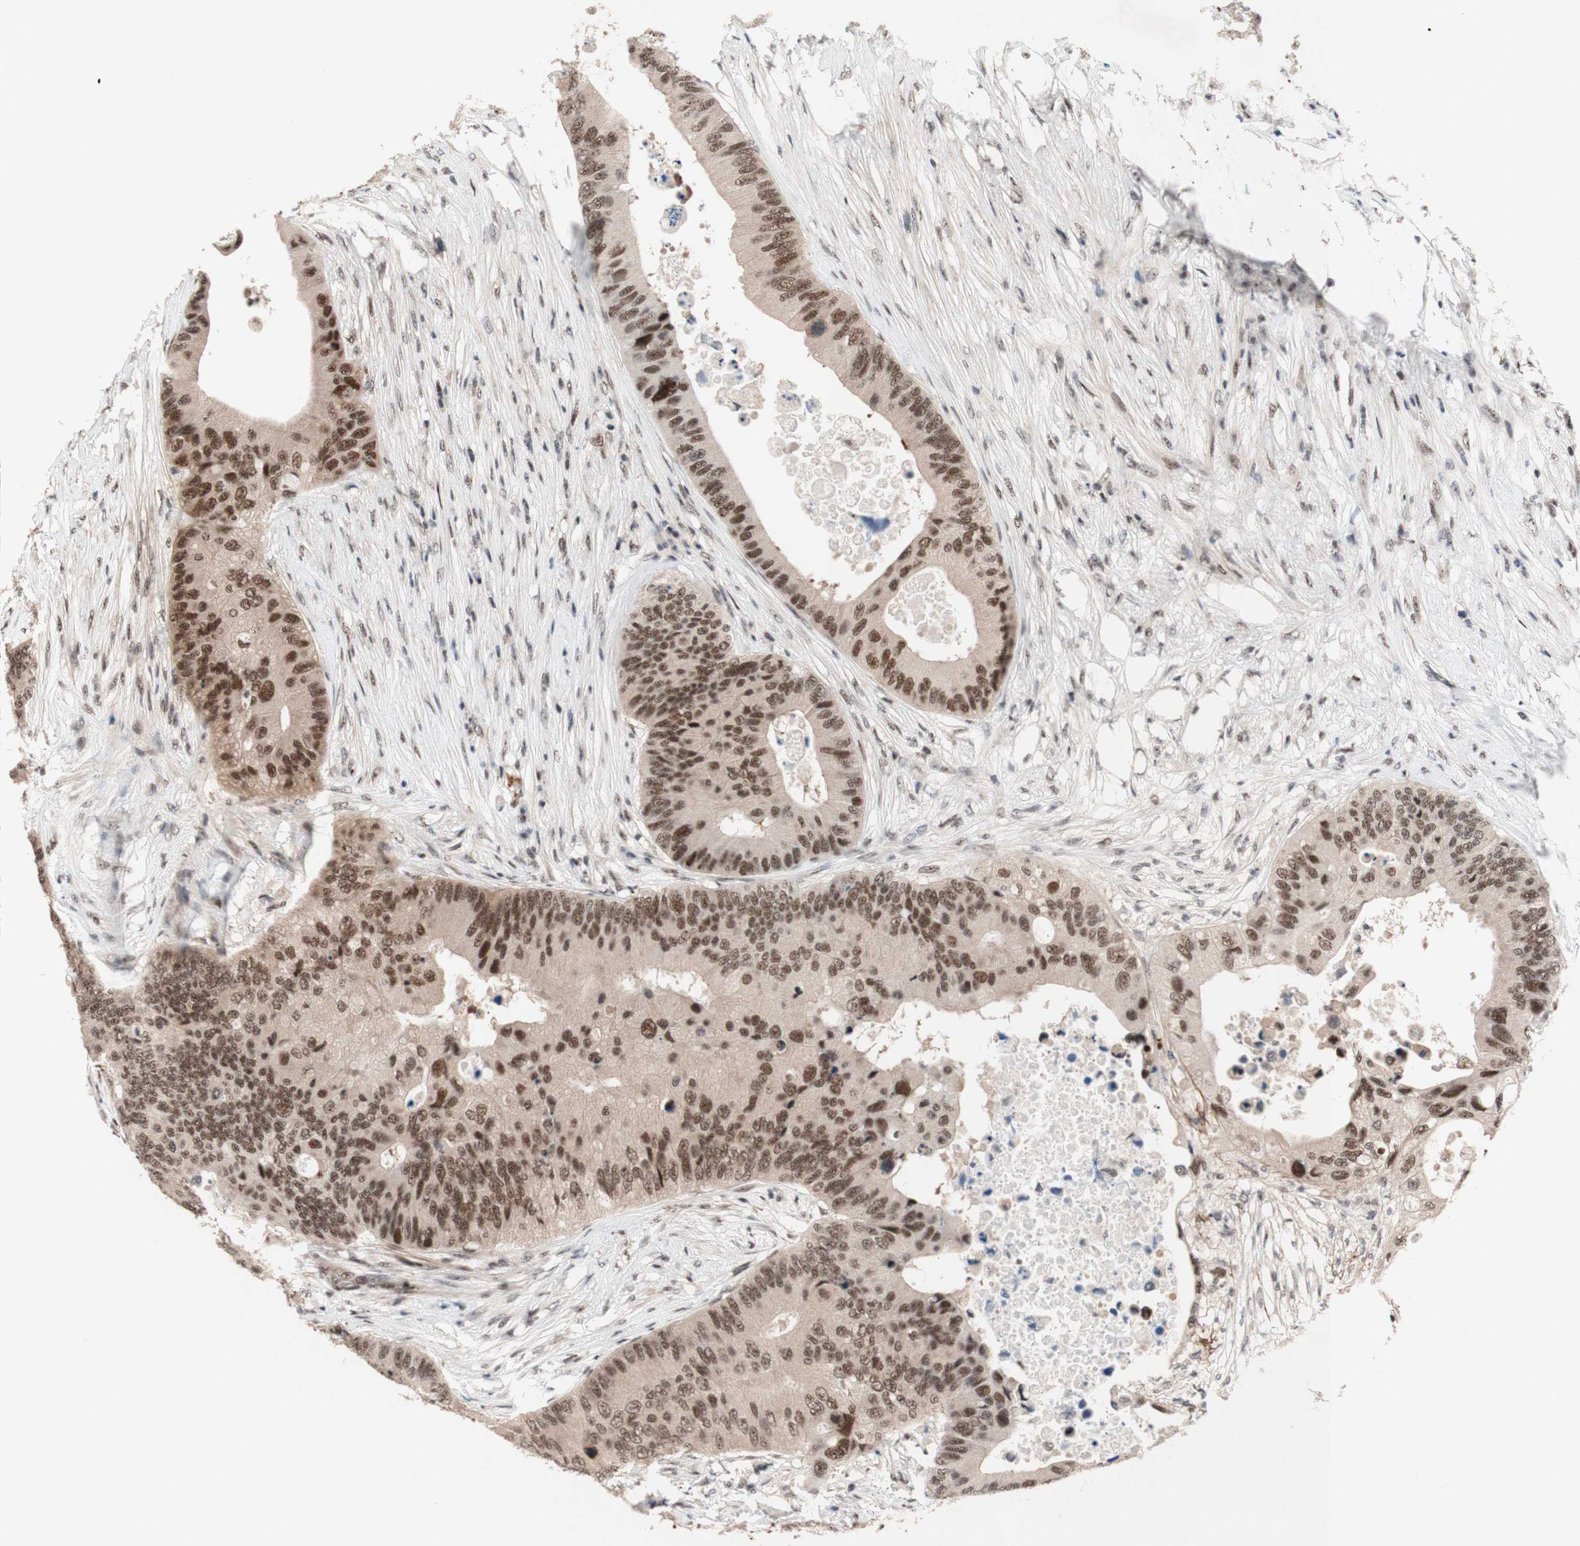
{"staining": {"intensity": "moderate", "quantity": ">75%", "location": "nuclear"}, "tissue": "colorectal cancer", "cell_type": "Tumor cells", "image_type": "cancer", "snomed": [{"axis": "morphology", "description": "Adenocarcinoma, NOS"}, {"axis": "topography", "description": "Colon"}], "caption": "Adenocarcinoma (colorectal) was stained to show a protein in brown. There is medium levels of moderate nuclear positivity in approximately >75% of tumor cells.", "gene": "TLE1", "patient": {"sex": "male", "age": 71}}